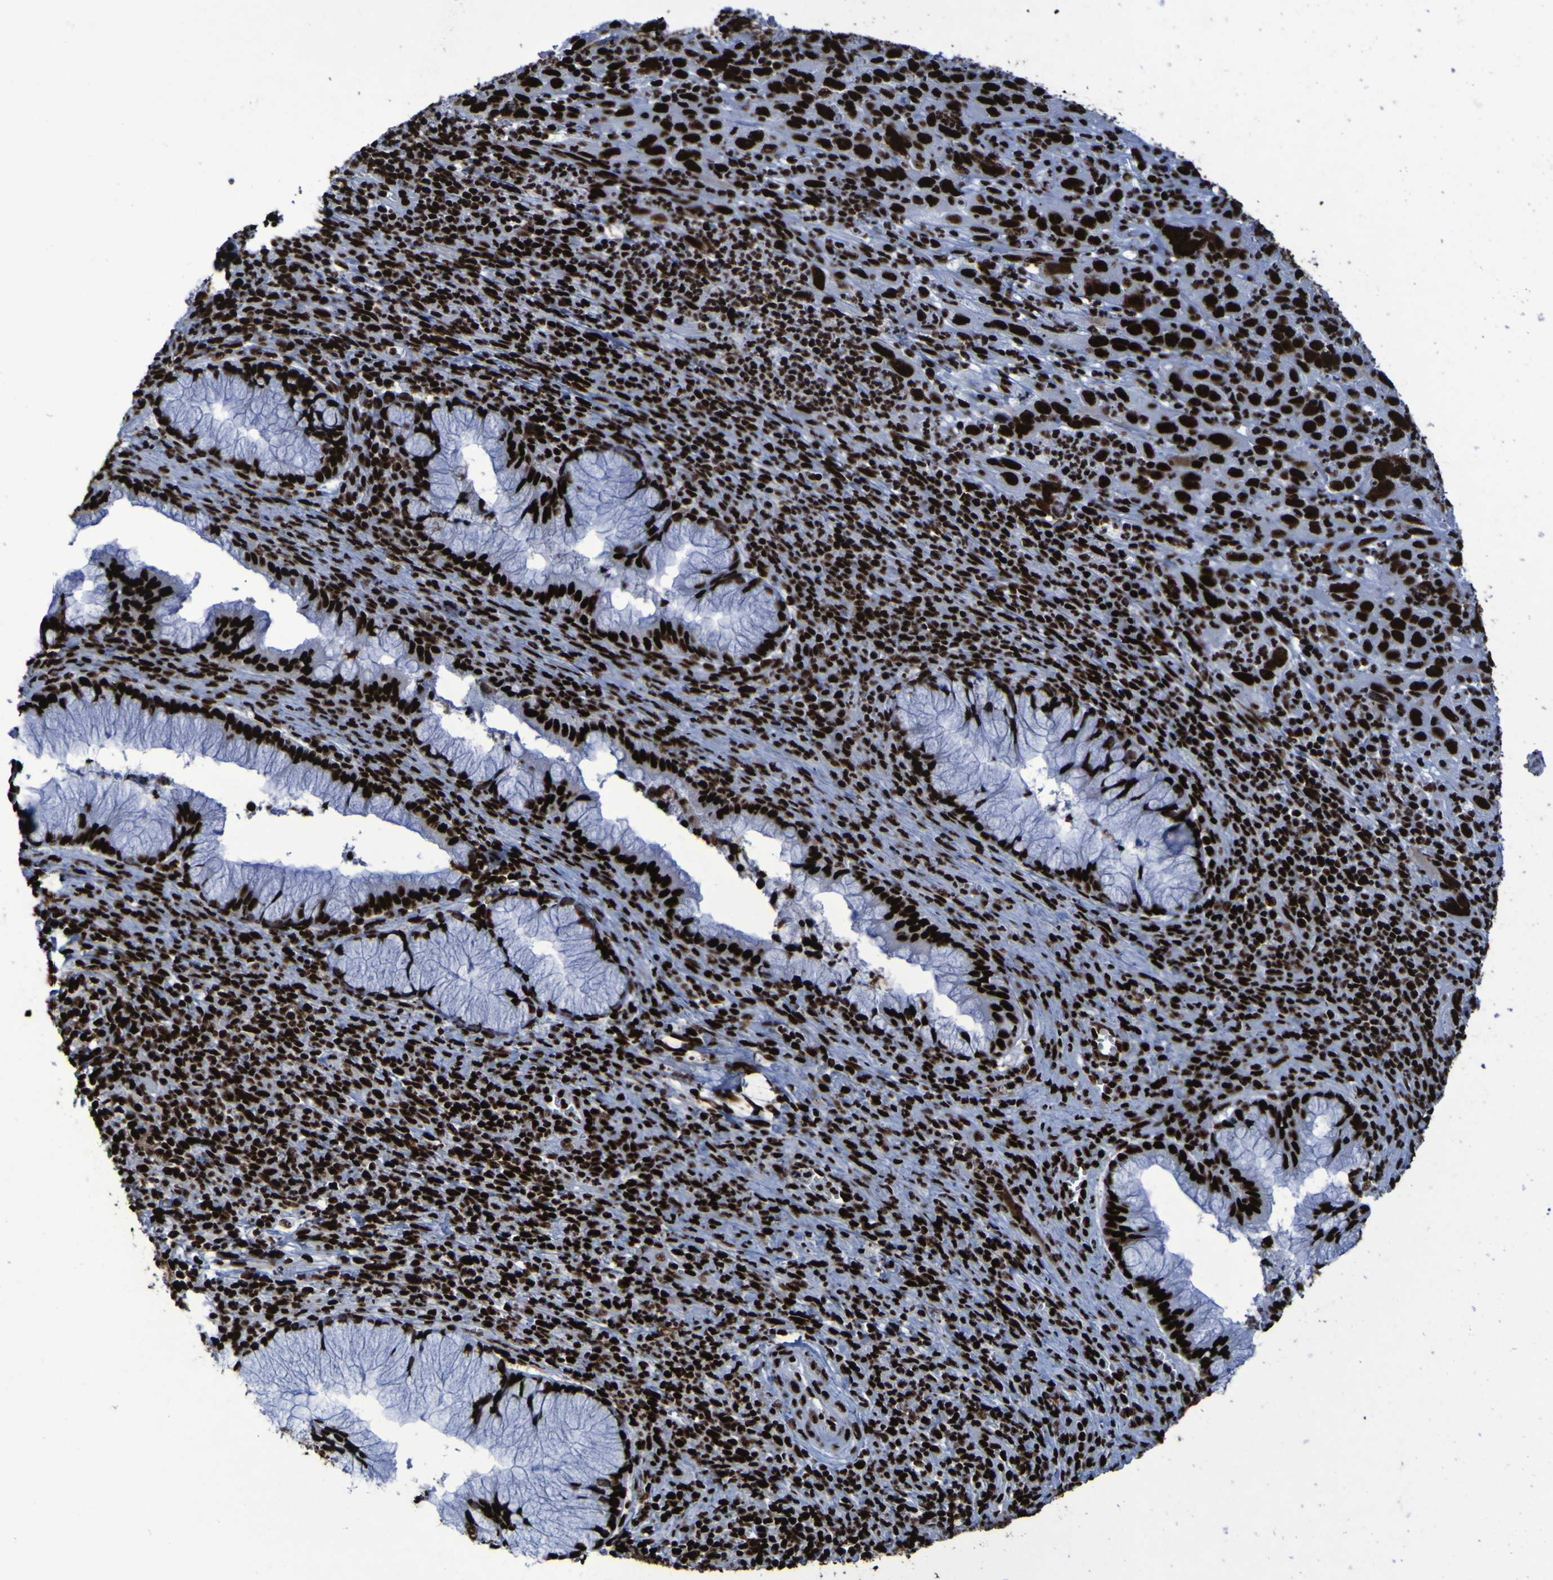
{"staining": {"intensity": "strong", "quantity": ">75%", "location": "nuclear"}, "tissue": "cervical cancer", "cell_type": "Tumor cells", "image_type": "cancer", "snomed": [{"axis": "morphology", "description": "Squamous cell carcinoma, NOS"}, {"axis": "topography", "description": "Cervix"}], "caption": "Strong nuclear positivity for a protein is identified in about >75% of tumor cells of cervical squamous cell carcinoma using immunohistochemistry.", "gene": "NPM1", "patient": {"sex": "female", "age": 32}}